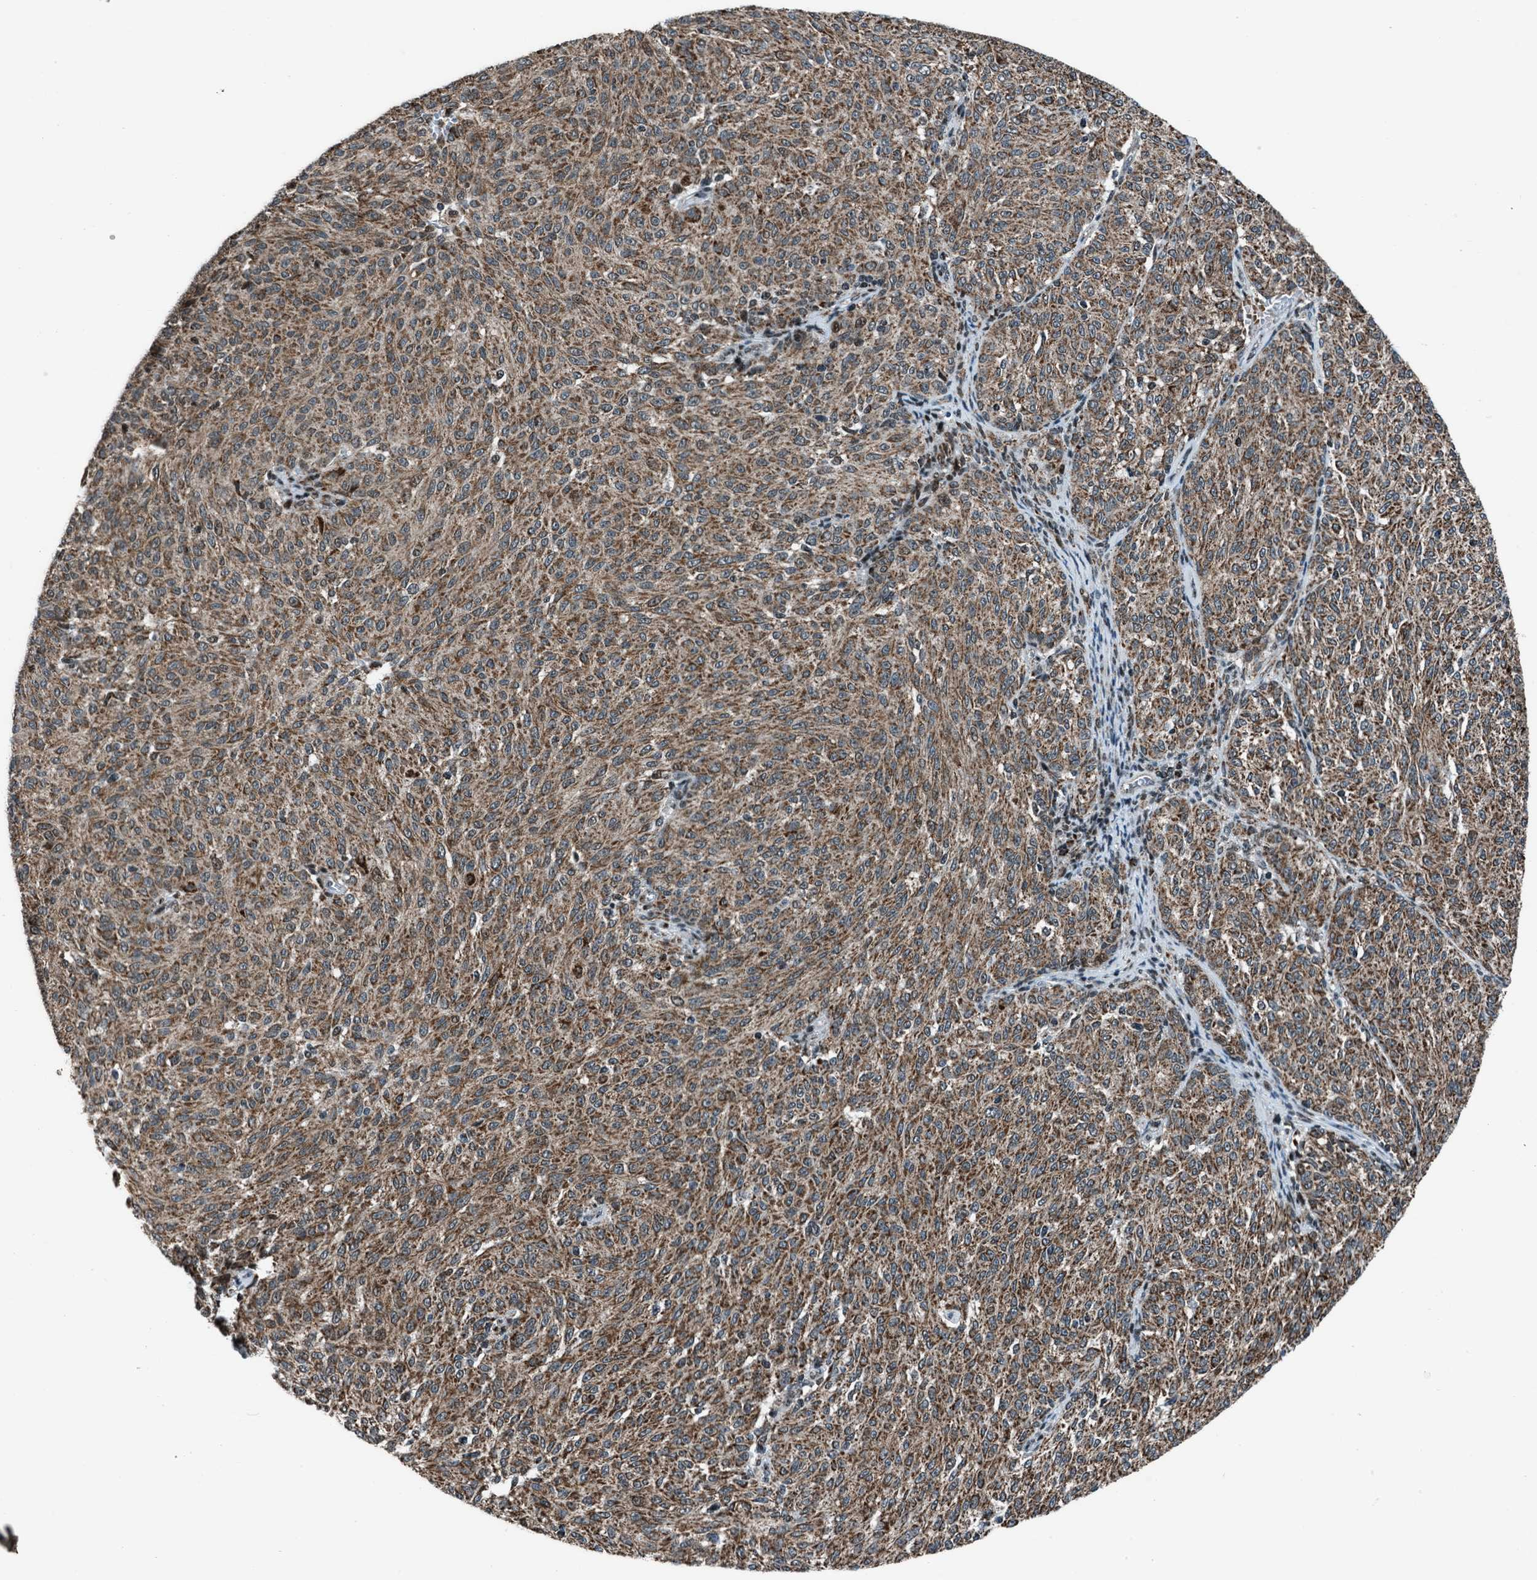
{"staining": {"intensity": "moderate", "quantity": ">75%", "location": "cytoplasmic/membranous"}, "tissue": "melanoma", "cell_type": "Tumor cells", "image_type": "cancer", "snomed": [{"axis": "morphology", "description": "Malignant melanoma, NOS"}, {"axis": "topography", "description": "Skin"}], "caption": "The immunohistochemical stain labels moderate cytoplasmic/membranous expression in tumor cells of malignant melanoma tissue. The protein of interest is shown in brown color, while the nuclei are stained blue.", "gene": "MORC3", "patient": {"sex": "female", "age": 72}}